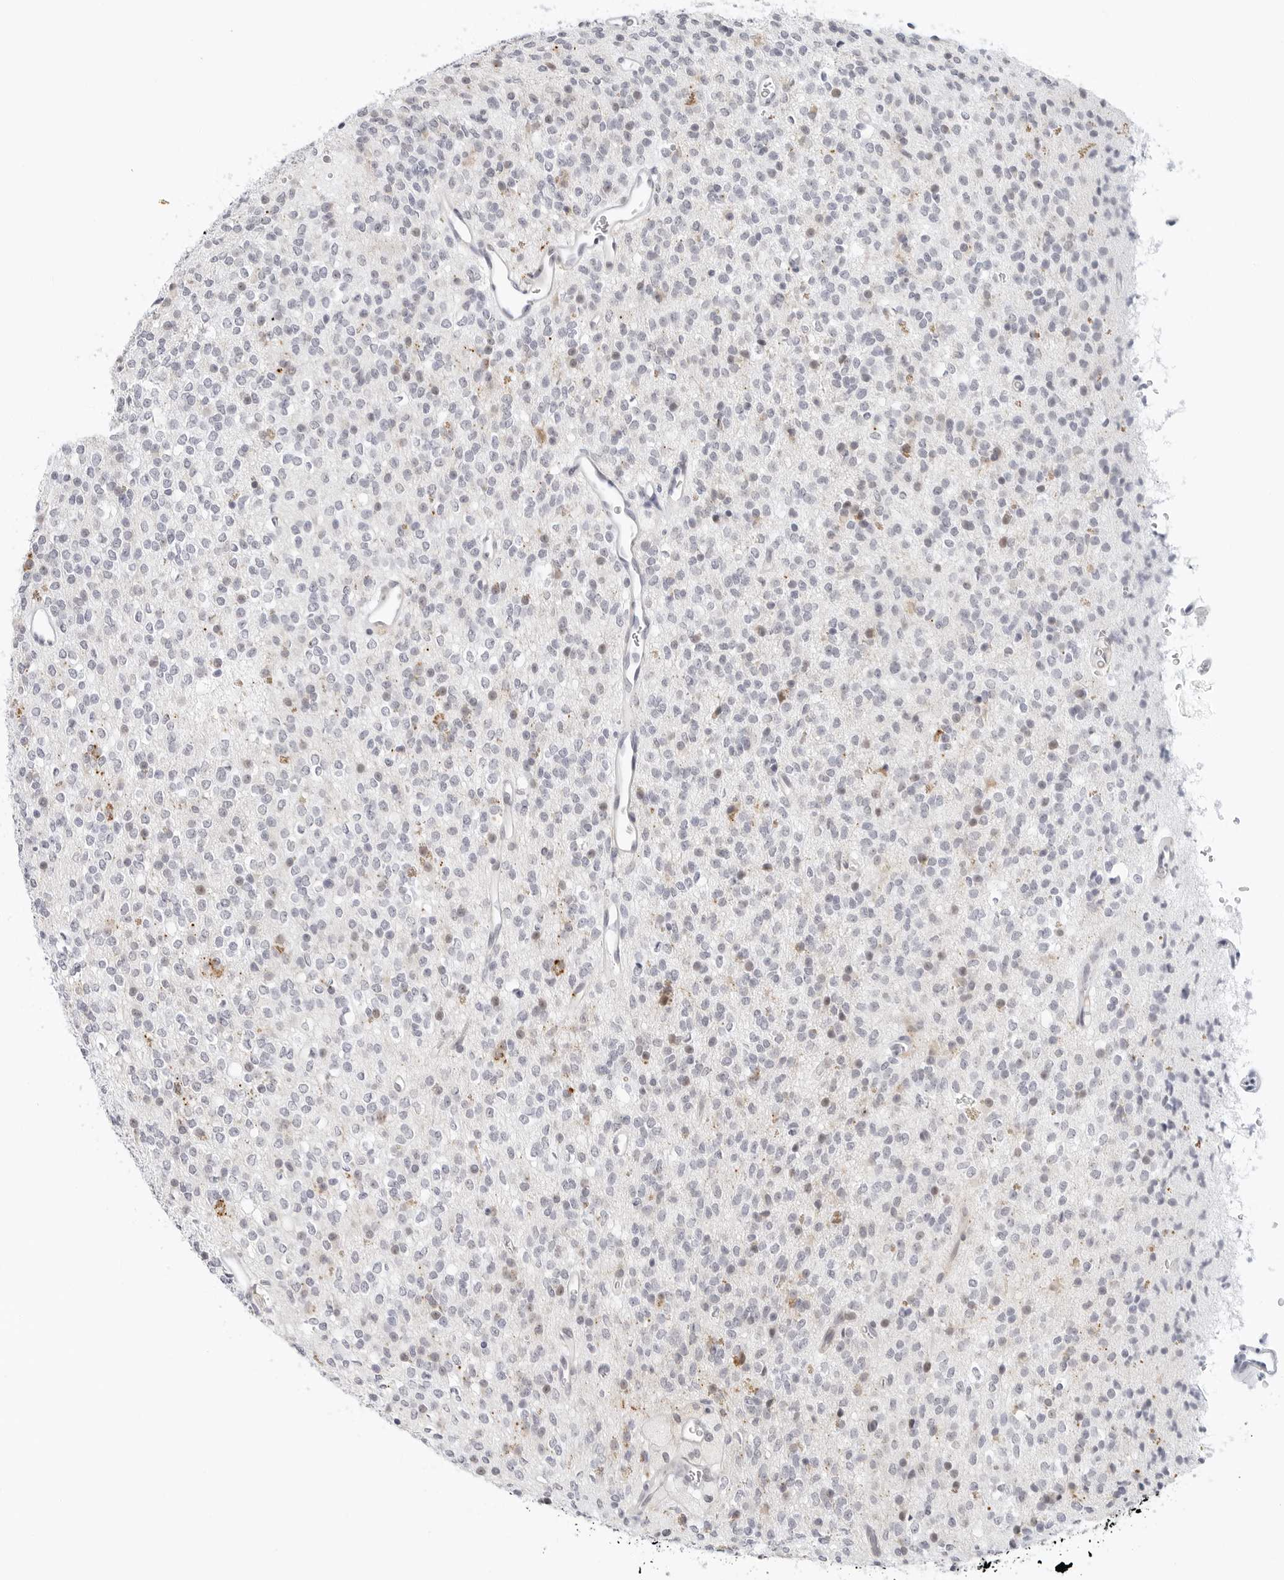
{"staining": {"intensity": "negative", "quantity": "none", "location": "none"}, "tissue": "glioma", "cell_type": "Tumor cells", "image_type": "cancer", "snomed": [{"axis": "morphology", "description": "Glioma, malignant, High grade"}, {"axis": "topography", "description": "Brain"}], "caption": "Tumor cells show no significant expression in glioma.", "gene": "TSEN2", "patient": {"sex": "male", "age": 34}}